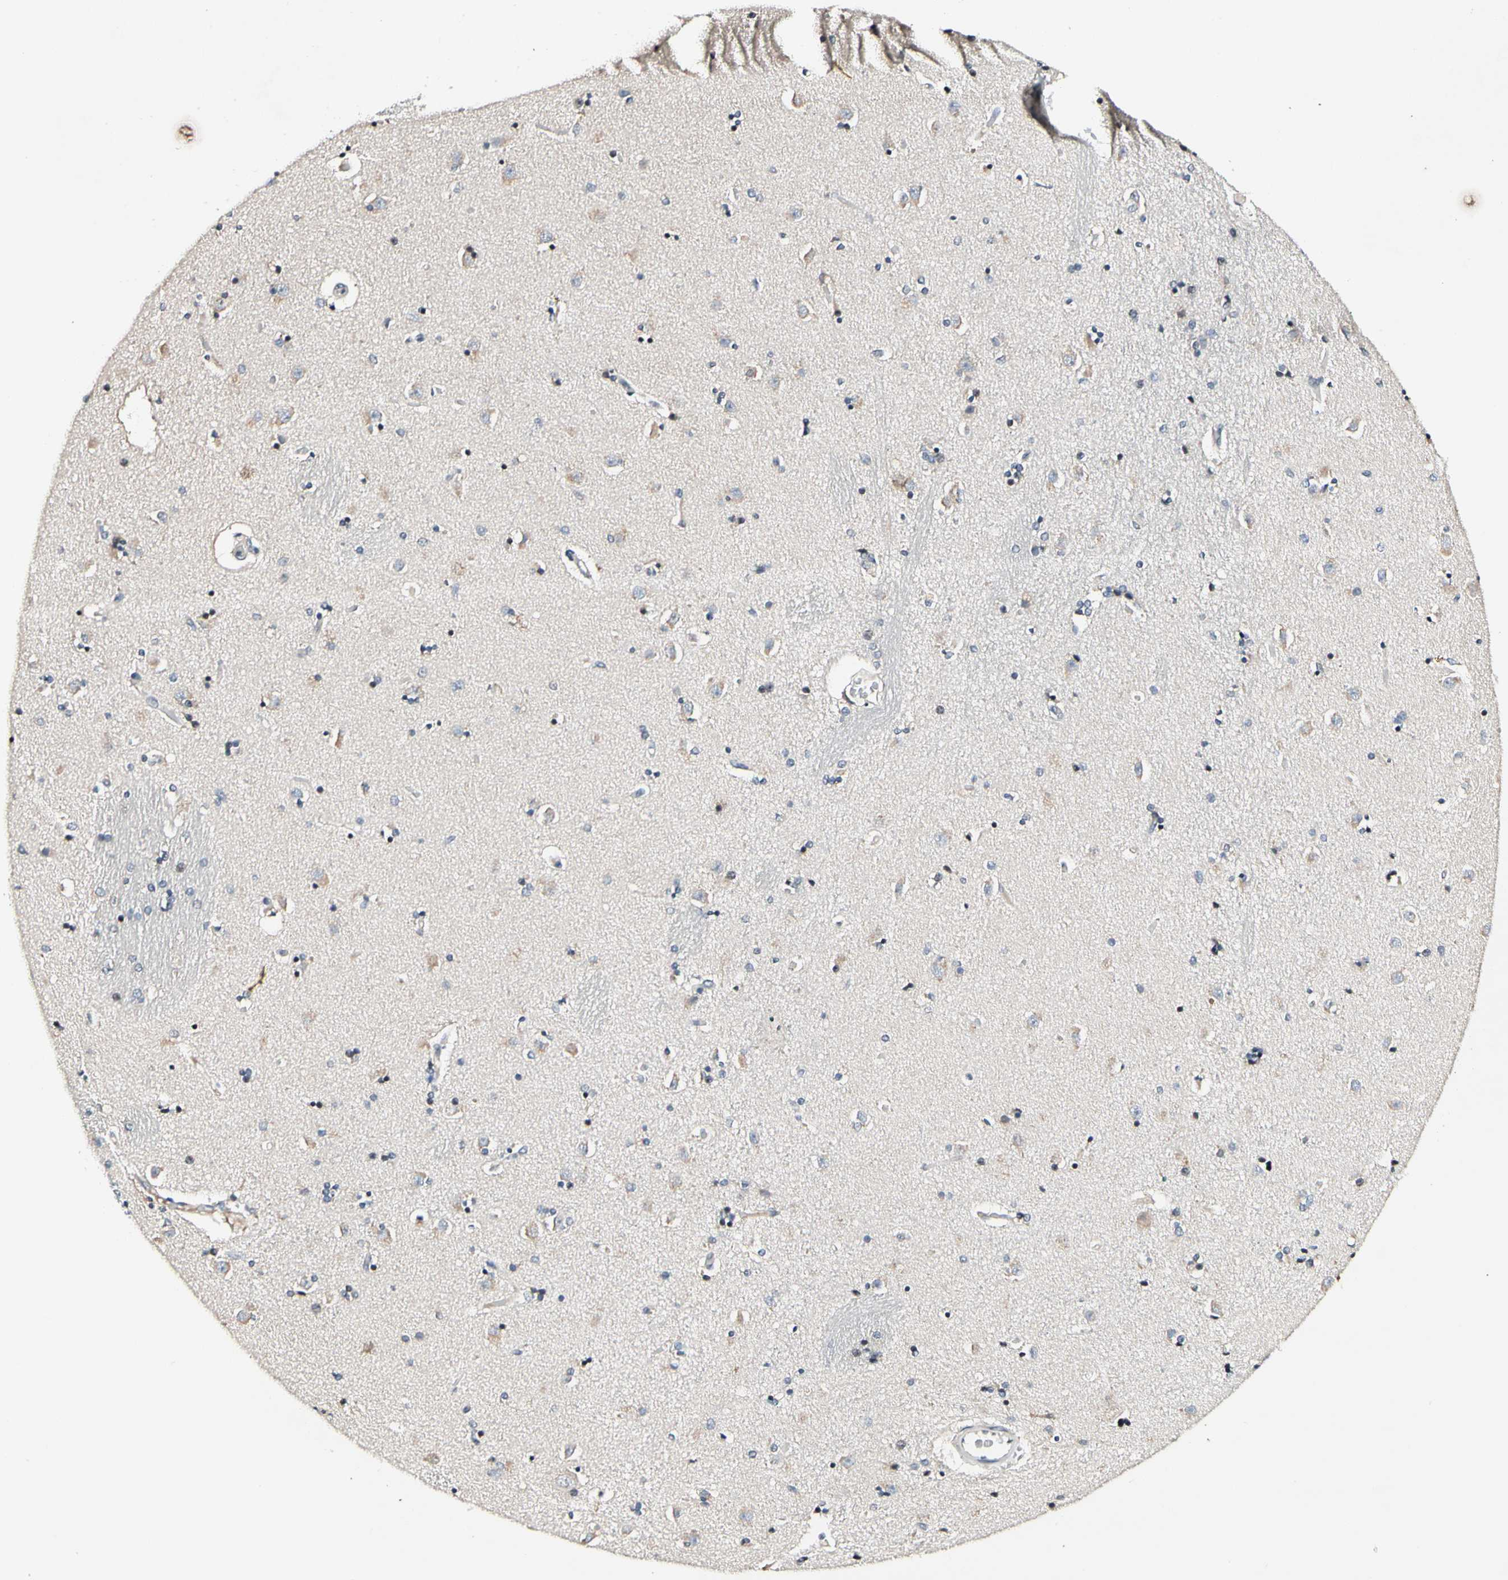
{"staining": {"intensity": "negative", "quantity": "none", "location": "none"}, "tissue": "caudate", "cell_type": "Glial cells", "image_type": "normal", "snomed": [{"axis": "morphology", "description": "Normal tissue, NOS"}, {"axis": "topography", "description": "Lateral ventricle wall"}], "caption": "There is no significant positivity in glial cells of caudate.", "gene": "SOX30", "patient": {"sex": "female", "age": 54}}